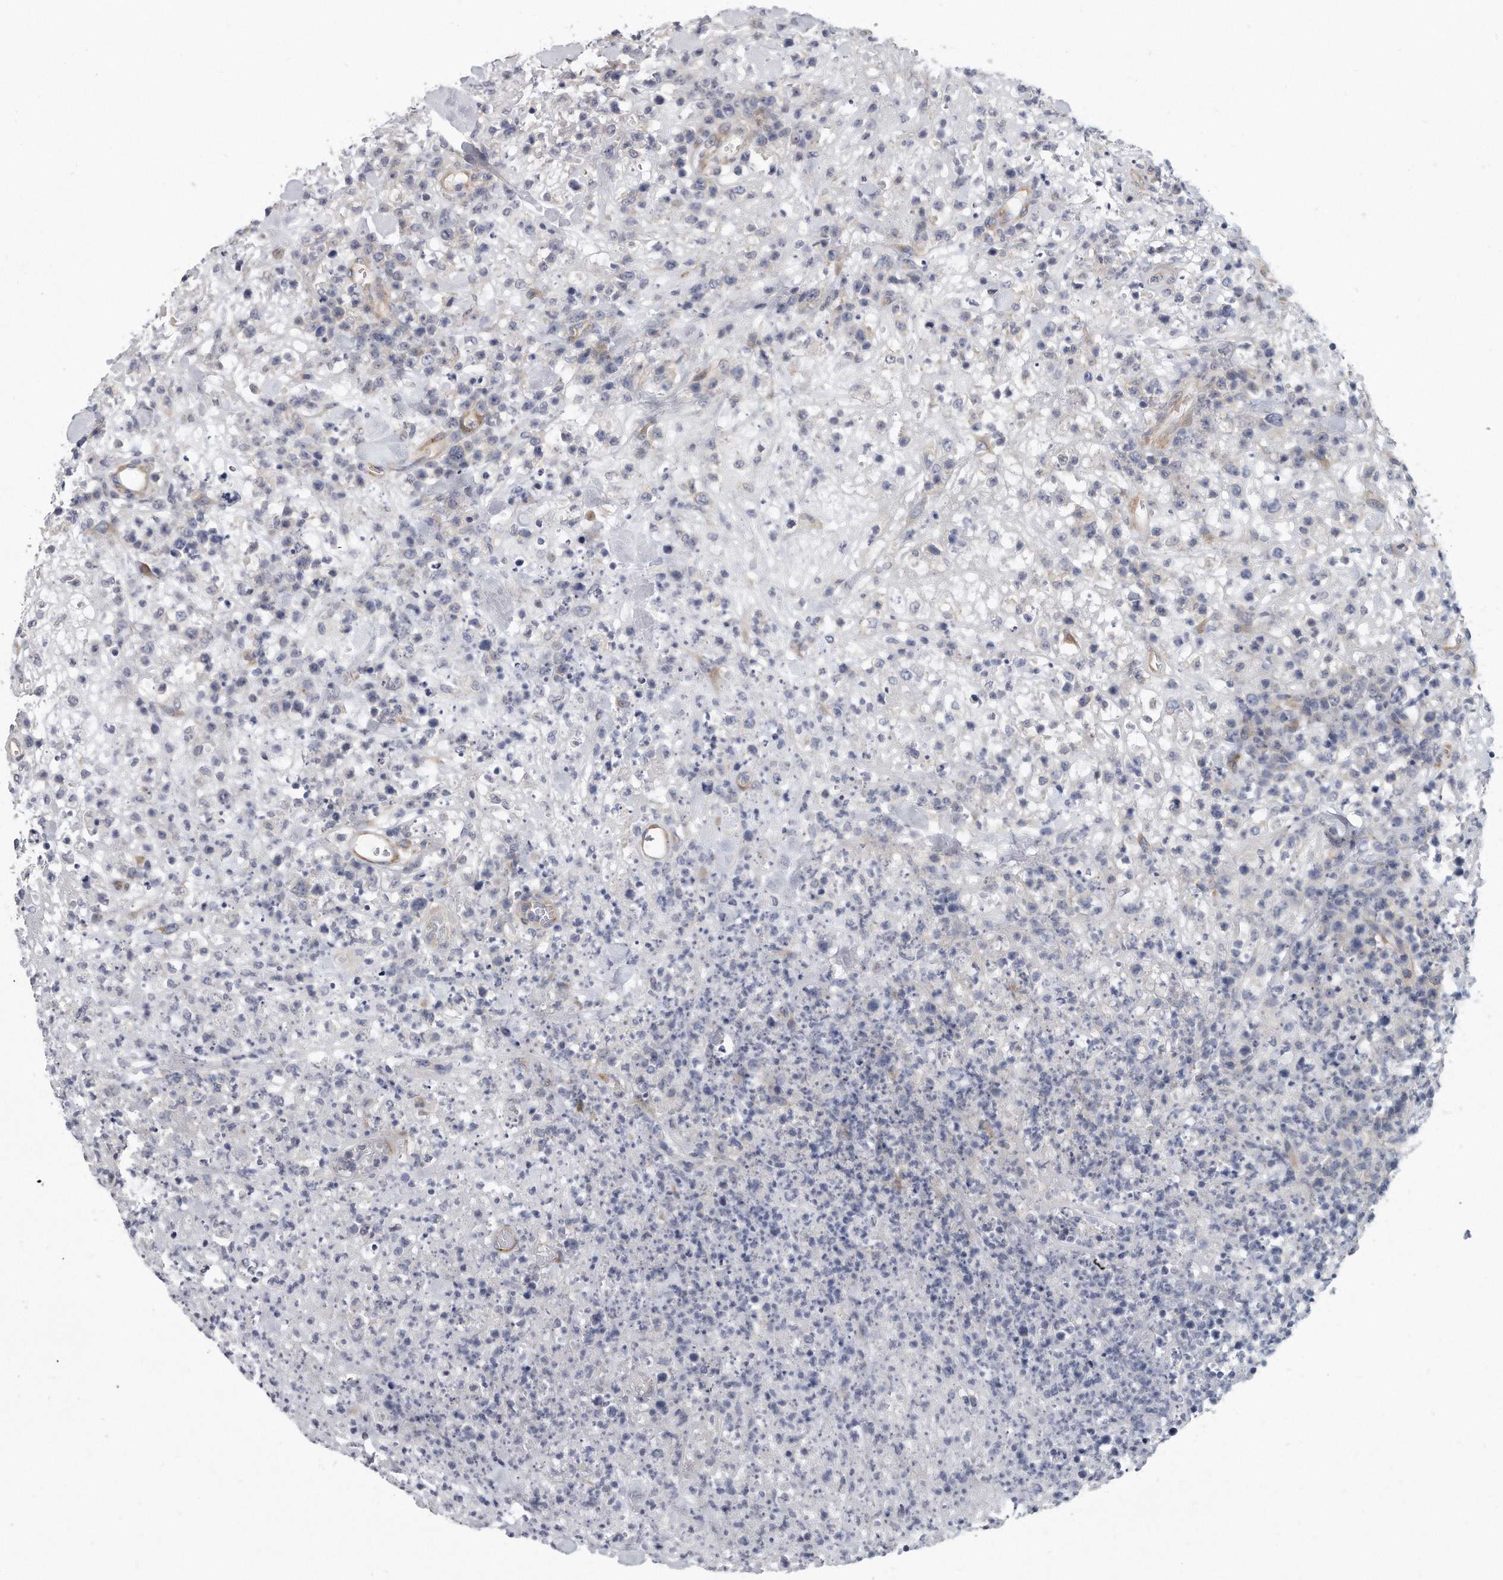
{"staining": {"intensity": "negative", "quantity": "none", "location": "none"}, "tissue": "lymphoma", "cell_type": "Tumor cells", "image_type": "cancer", "snomed": [{"axis": "morphology", "description": "Malignant lymphoma, non-Hodgkin's type, High grade"}, {"axis": "topography", "description": "Colon"}], "caption": "Tumor cells show no significant protein positivity in high-grade malignant lymphoma, non-Hodgkin's type.", "gene": "PLEKHA6", "patient": {"sex": "female", "age": 53}}